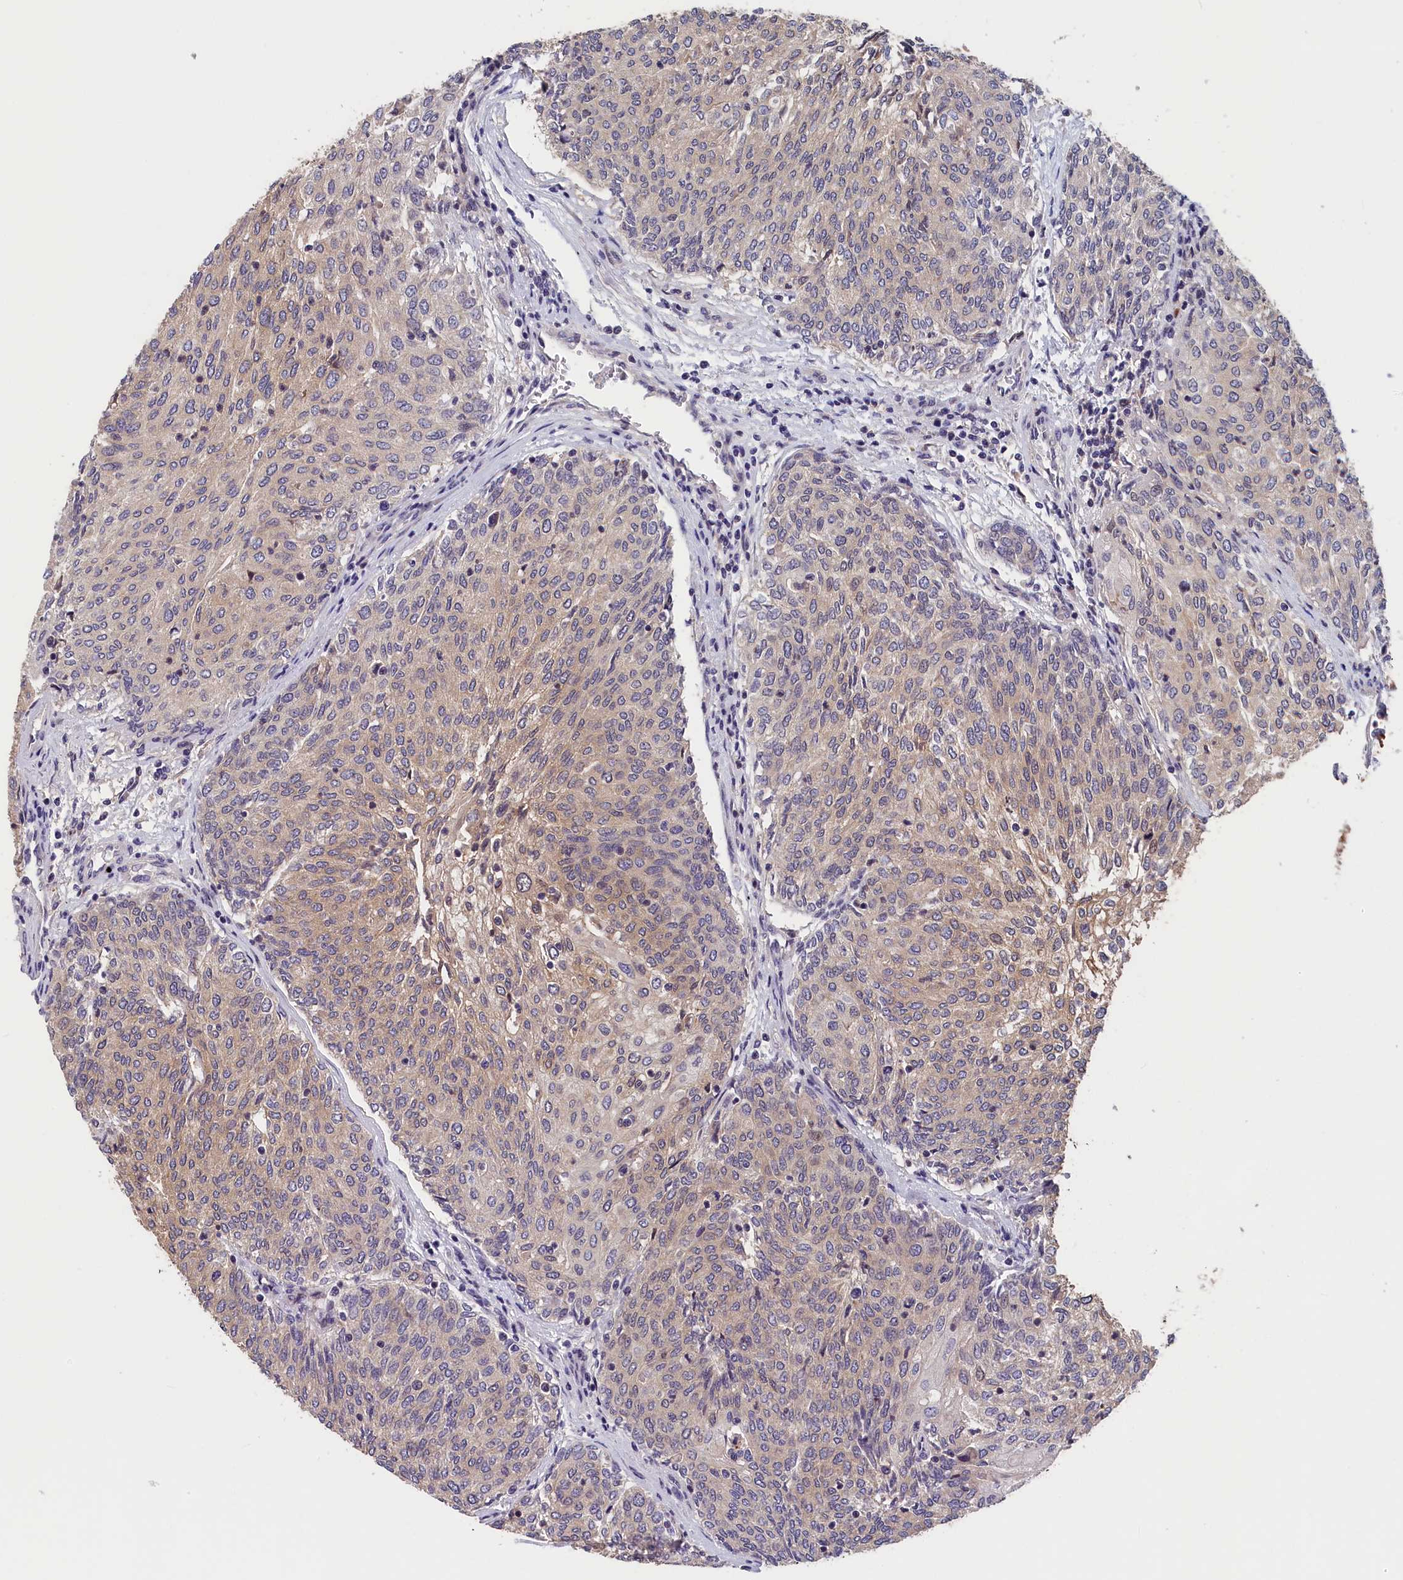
{"staining": {"intensity": "moderate", "quantity": "25%-75%", "location": "cytoplasmic/membranous,nuclear"}, "tissue": "urothelial cancer", "cell_type": "Tumor cells", "image_type": "cancer", "snomed": [{"axis": "morphology", "description": "Urothelial carcinoma, High grade"}, {"axis": "topography", "description": "Urinary bladder"}], "caption": "Urothelial cancer stained with immunohistochemistry shows moderate cytoplasmic/membranous and nuclear staining in about 25%-75% of tumor cells. The staining was performed using DAB to visualize the protein expression in brown, while the nuclei were stained in blue with hematoxylin (Magnification: 20x).", "gene": "TMEM116", "patient": {"sex": "female", "age": 79}}